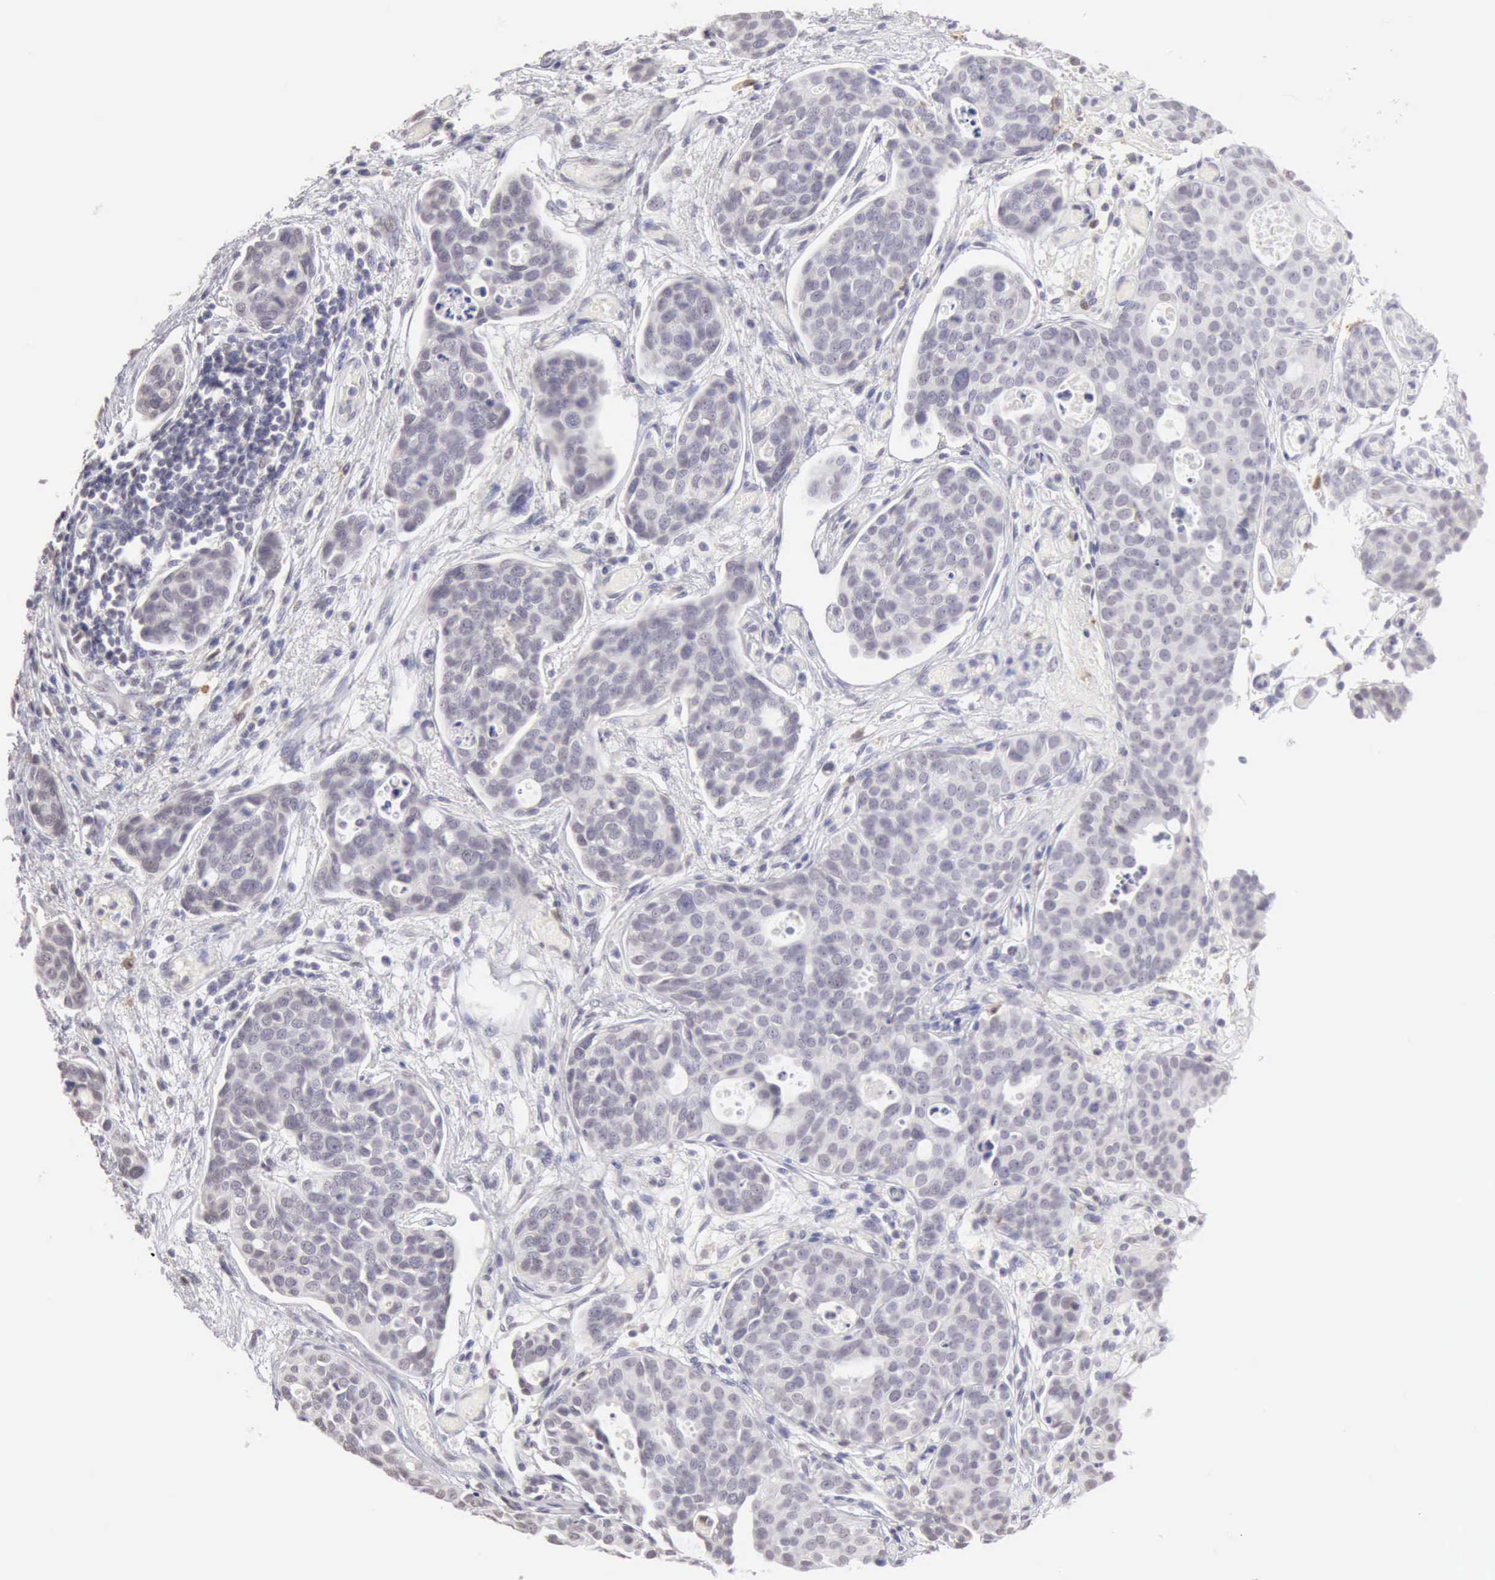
{"staining": {"intensity": "negative", "quantity": "none", "location": "none"}, "tissue": "urothelial cancer", "cell_type": "Tumor cells", "image_type": "cancer", "snomed": [{"axis": "morphology", "description": "Urothelial carcinoma, High grade"}, {"axis": "topography", "description": "Urinary bladder"}], "caption": "Tumor cells are negative for brown protein staining in urothelial carcinoma (high-grade). Brightfield microscopy of immunohistochemistry (IHC) stained with DAB (brown) and hematoxylin (blue), captured at high magnification.", "gene": "RNASE1", "patient": {"sex": "male", "age": 78}}